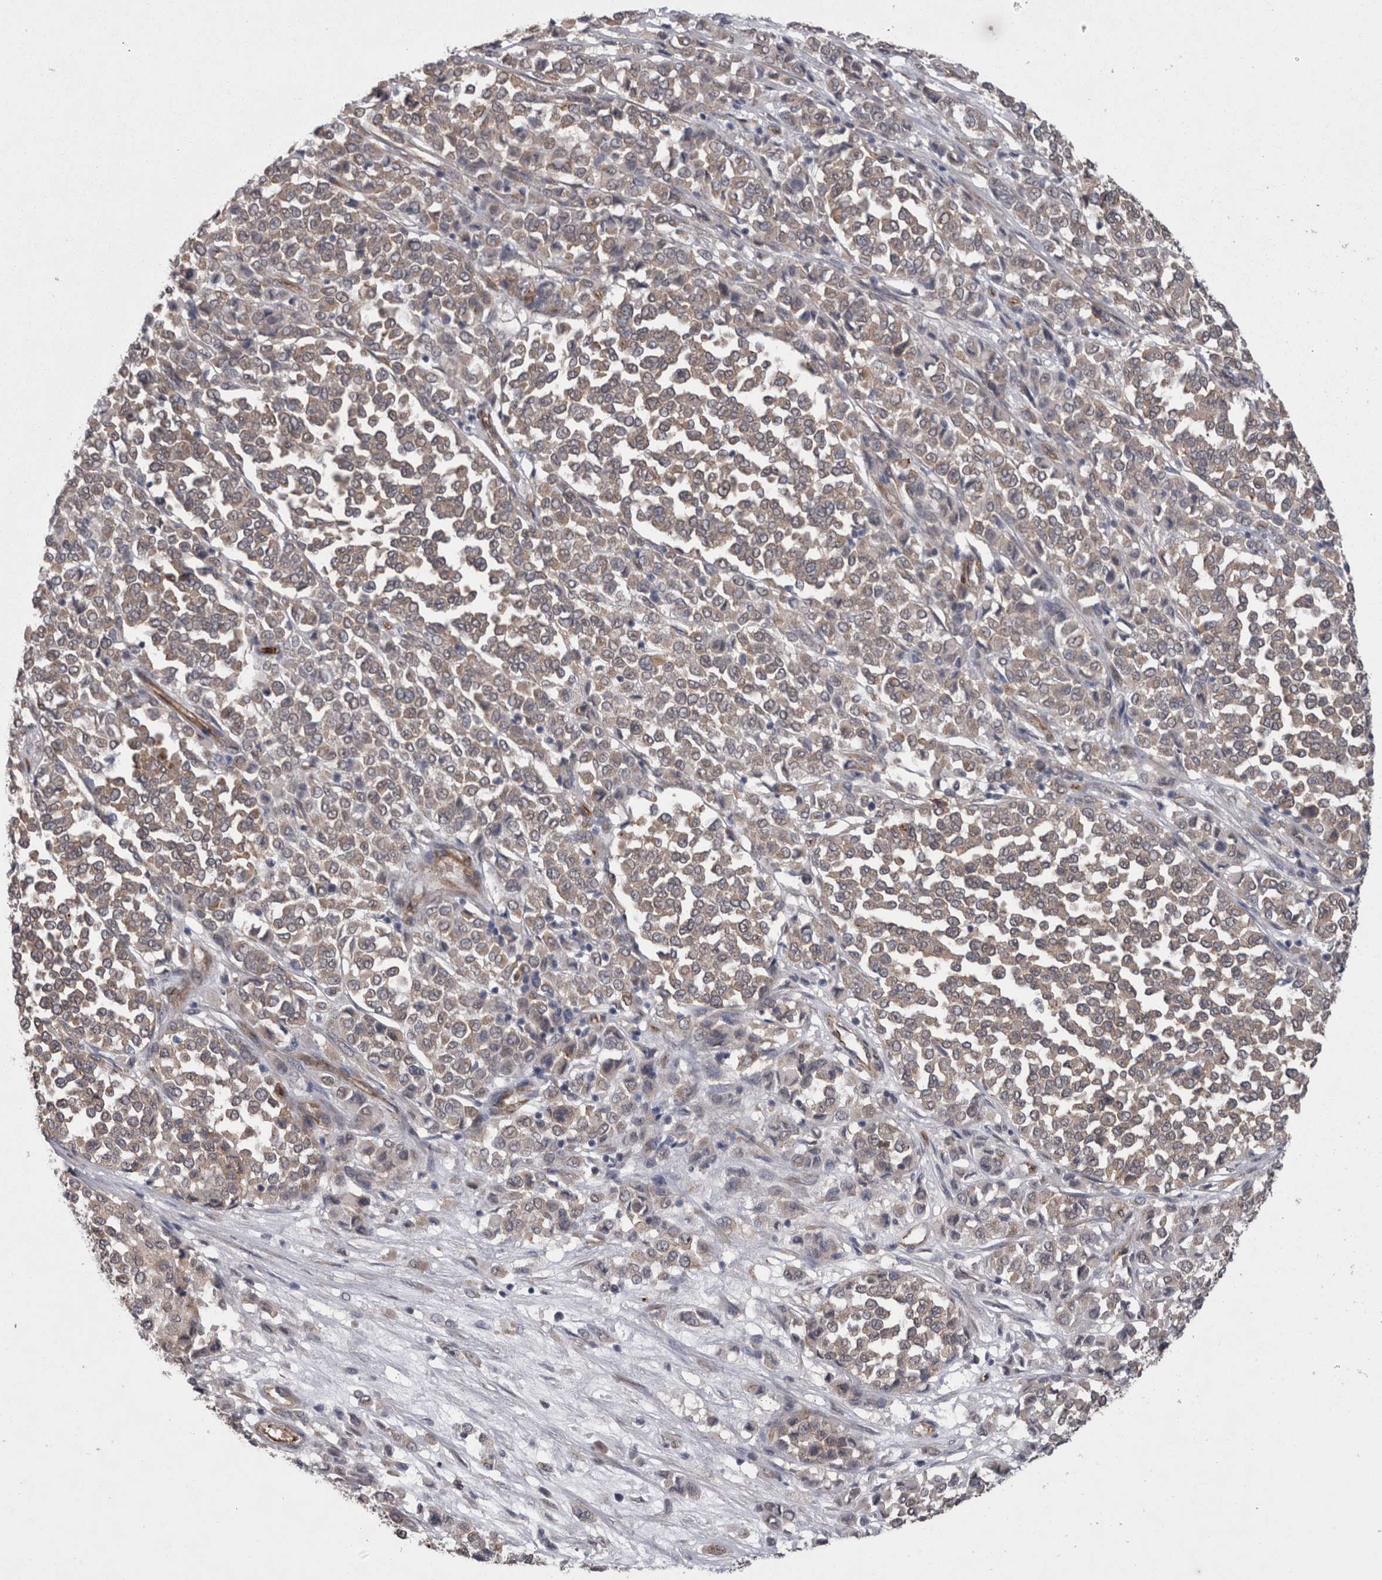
{"staining": {"intensity": "weak", "quantity": ">75%", "location": "cytoplasmic/membranous"}, "tissue": "melanoma", "cell_type": "Tumor cells", "image_type": "cancer", "snomed": [{"axis": "morphology", "description": "Malignant melanoma, Metastatic site"}, {"axis": "topography", "description": "Pancreas"}], "caption": "This is an image of immunohistochemistry (IHC) staining of malignant melanoma (metastatic site), which shows weak staining in the cytoplasmic/membranous of tumor cells.", "gene": "DDX6", "patient": {"sex": "female", "age": 30}}